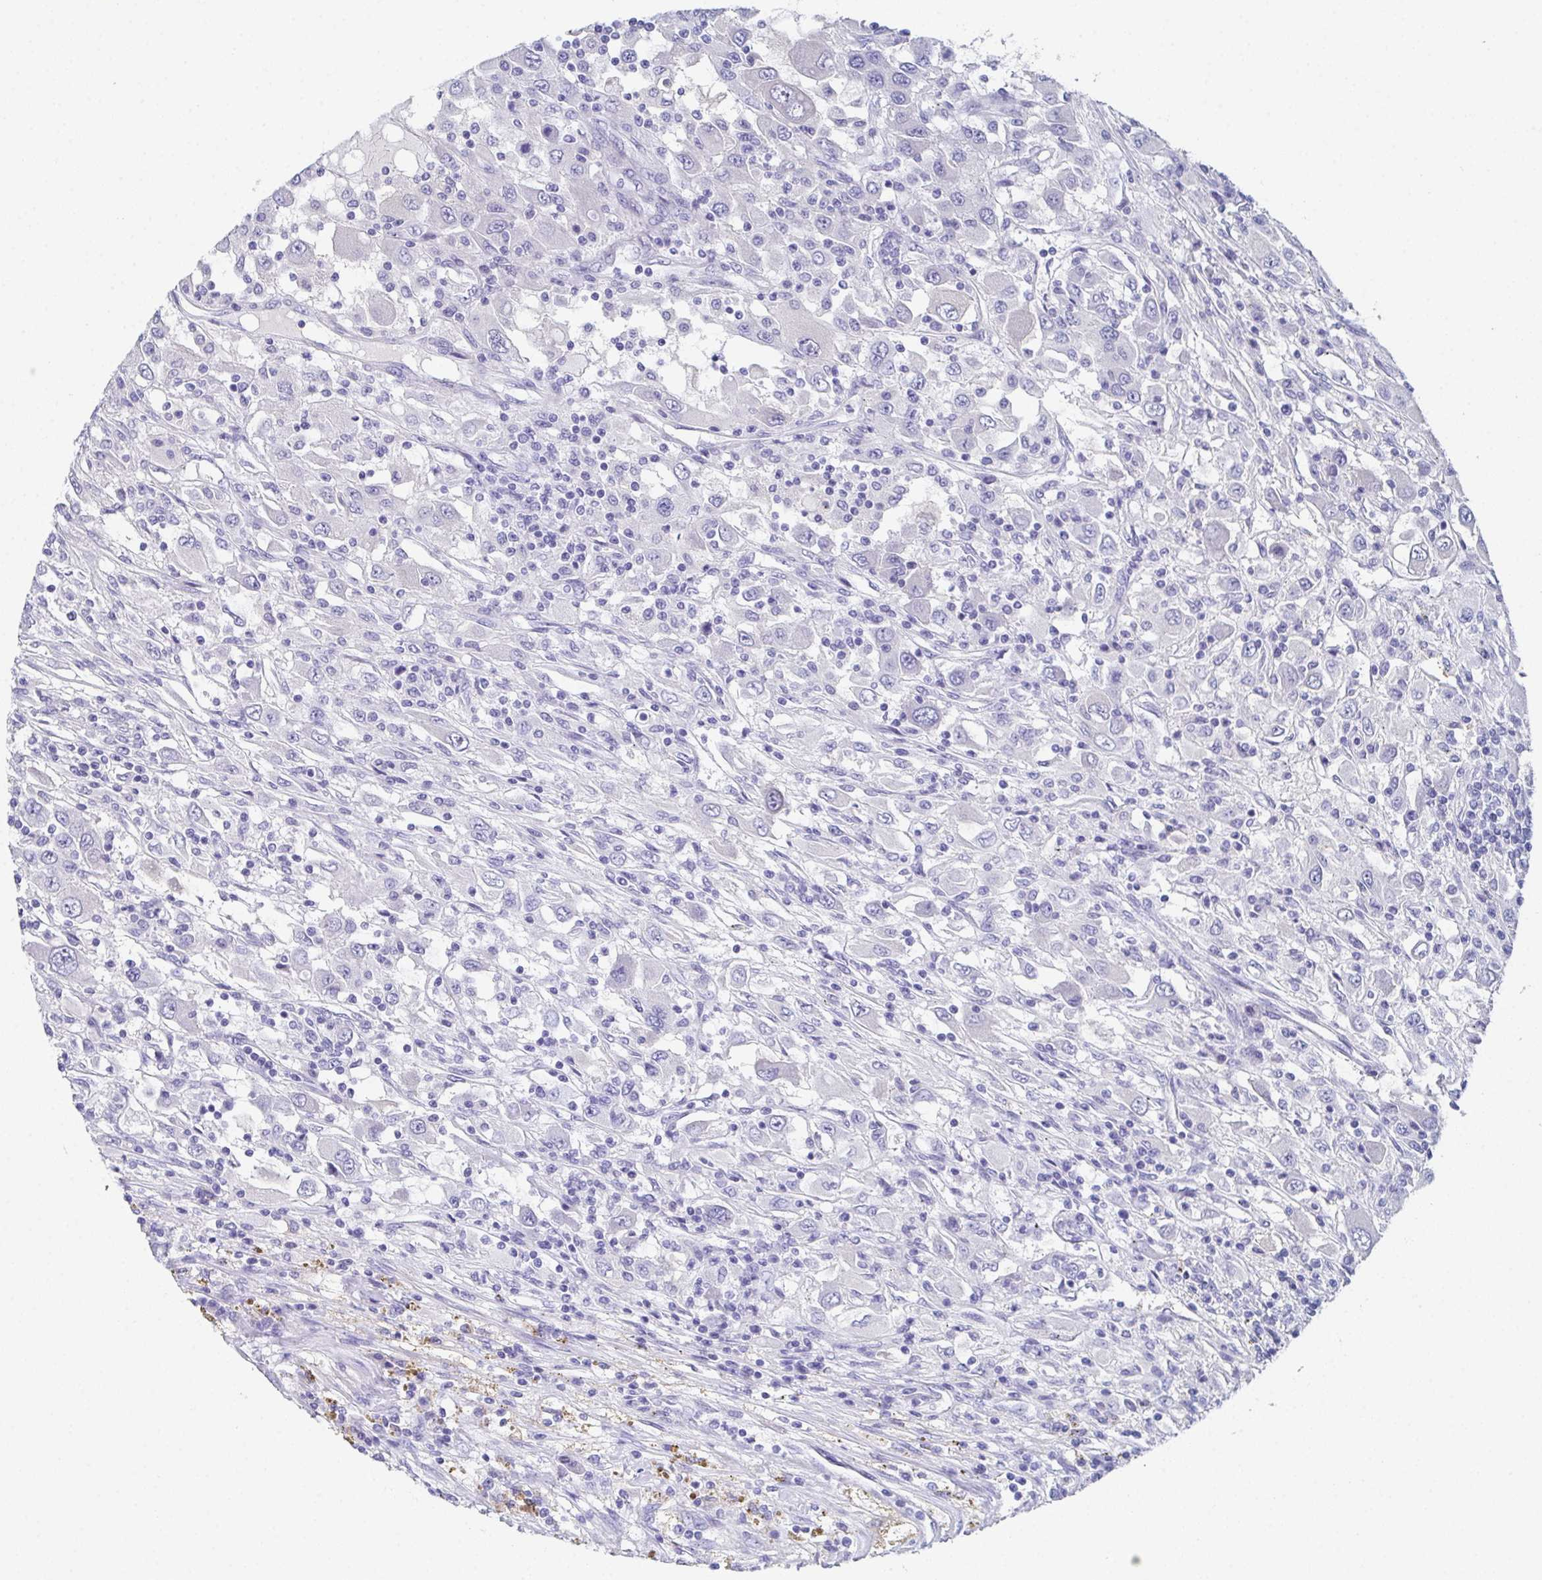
{"staining": {"intensity": "negative", "quantity": "none", "location": "none"}, "tissue": "renal cancer", "cell_type": "Tumor cells", "image_type": "cancer", "snomed": [{"axis": "morphology", "description": "Adenocarcinoma, NOS"}, {"axis": "topography", "description": "Kidney"}], "caption": "Human renal cancer stained for a protein using IHC shows no positivity in tumor cells.", "gene": "SSC4D", "patient": {"sex": "female", "age": 67}}